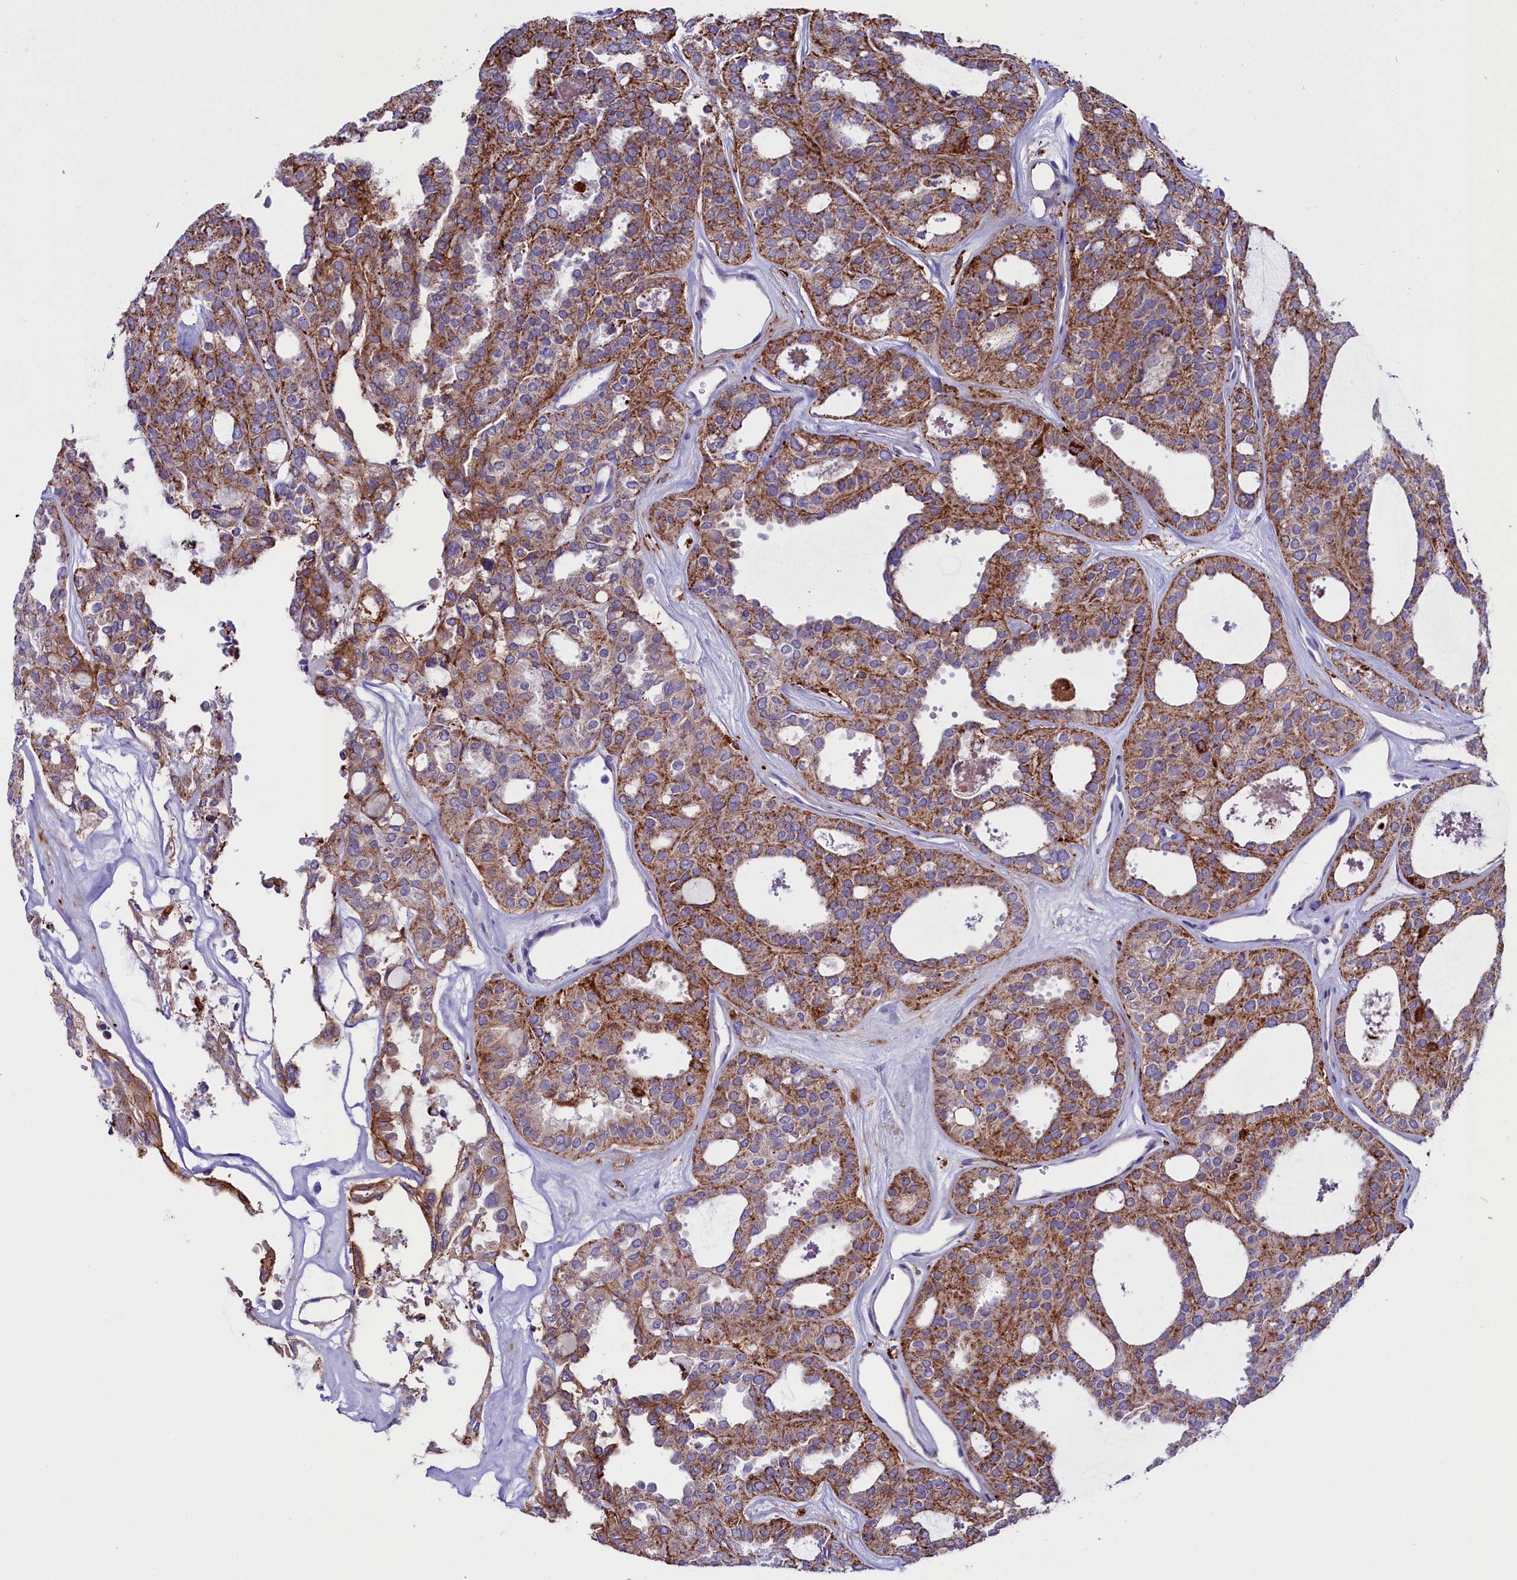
{"staining": {"intensity": "moderate", "quantity": ">75%", "location": "cytoplasmic/membranous"}, "tissue": "thyroid cancer", "cell_type": "Tumor cells", "image_type": "cancer", "snomed": [{"axis": "morphology", "description": "Follicular adenoma carcinoma, NOS"}, {"axis": "topography", "description": "Thyroid gland"}], "caption": "Thyroid cancer (follicular adenoma carcinoma) stained for a protein (brown) reveals moderate cytoplasmic/membranous positive staining in about >75% of tumor cells.", "gene": "IL20RA", "patient": {"sex": "male", "age": 75}}